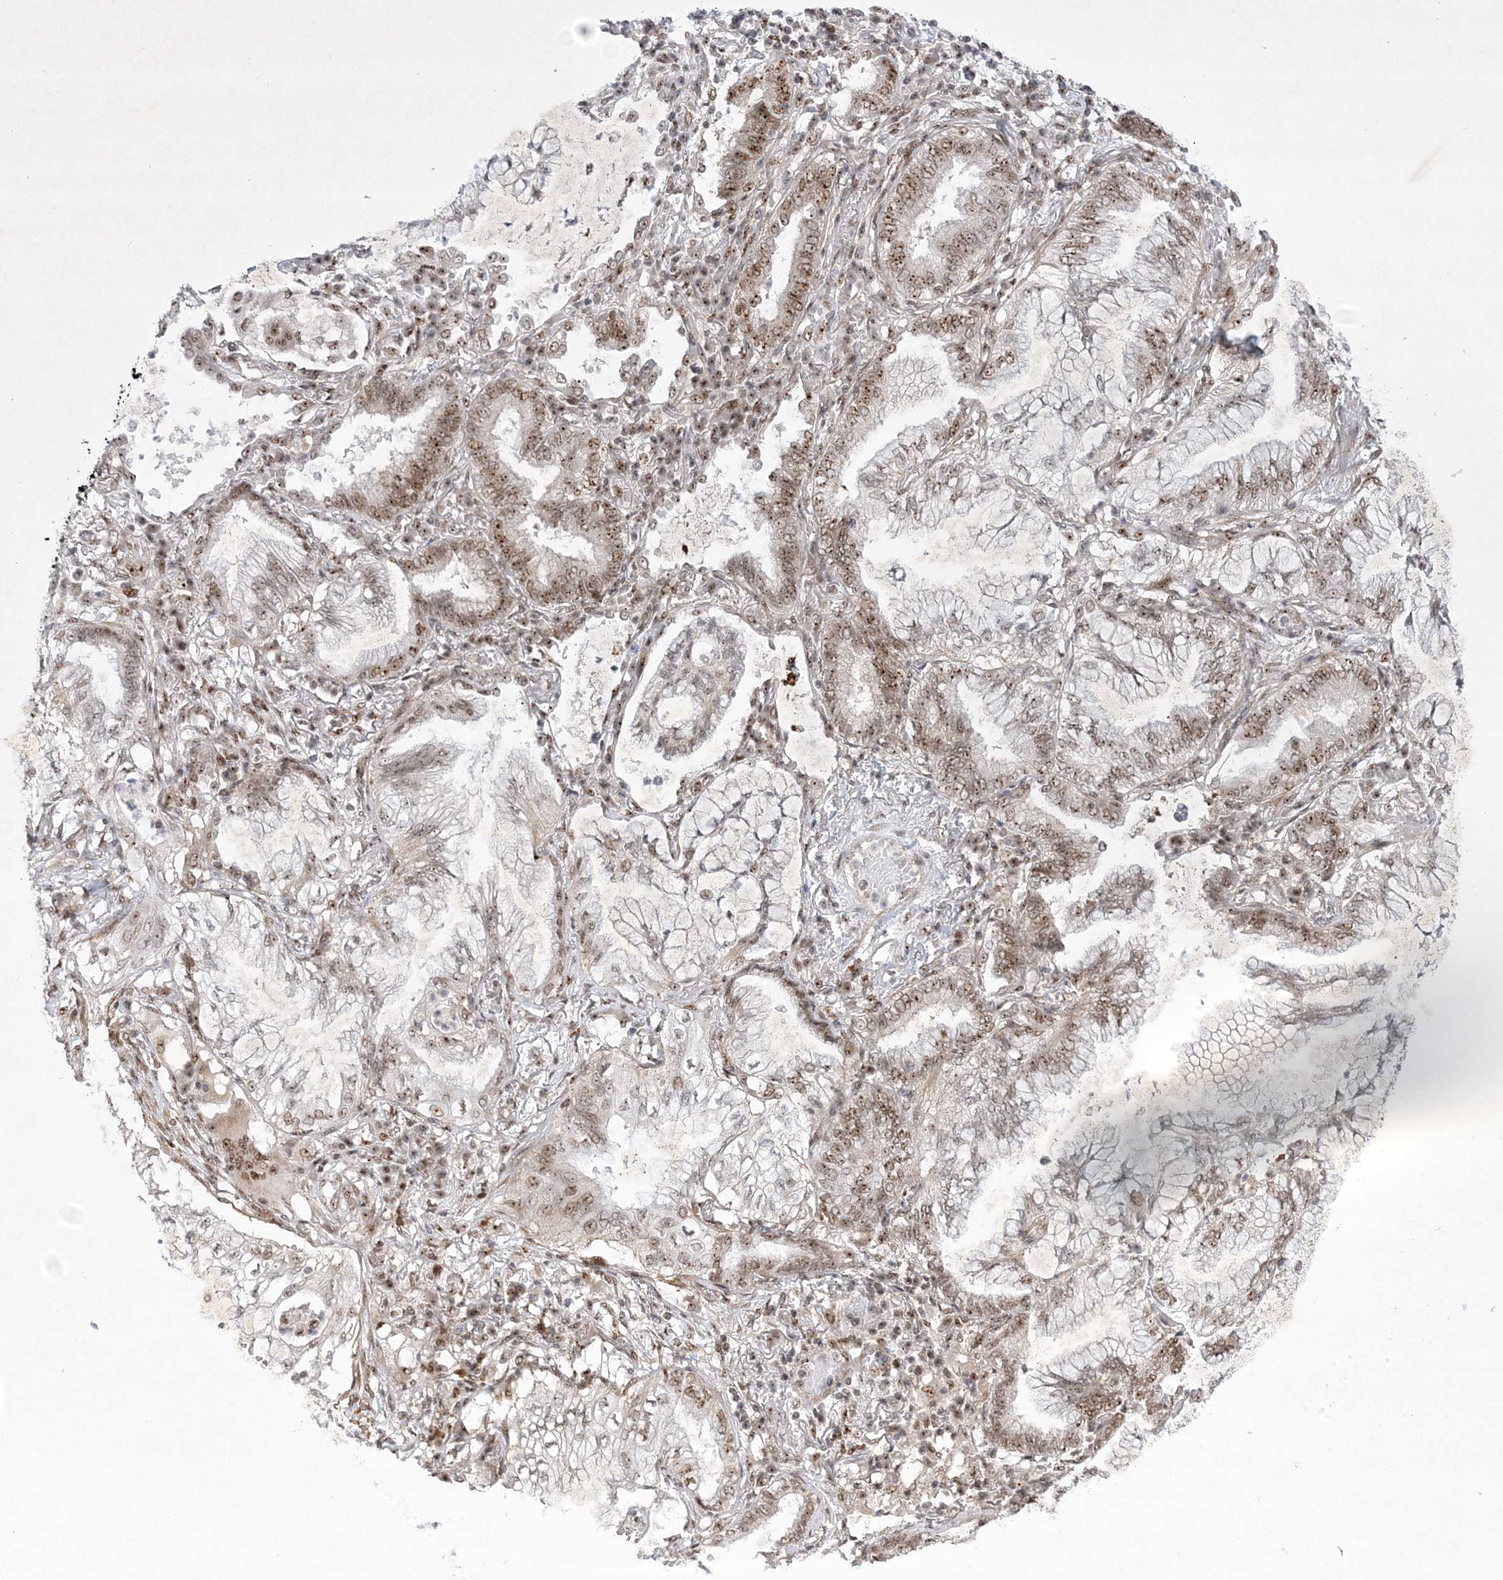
{"staining": {"intensity": "moderate", "quantity": "25%-75%", "location": "nuclear"}, "tissue": "lung cancer", "cell_type": "Tumor cells", "image_type": "cancer", "snomed": [{"axis": "morphology", "description": "Adenocarcinoma, NOS"}, {"axis": "topography", "description": "Lung"}], "caption": "Immunohistochemical staining of adenocarcinoma (lung) reveals moderate nuclear protein positivity in approximately 25%-75% of tumor cells.", "gene": "NPM3", "patient": {"sex": "female", "age": 70}}